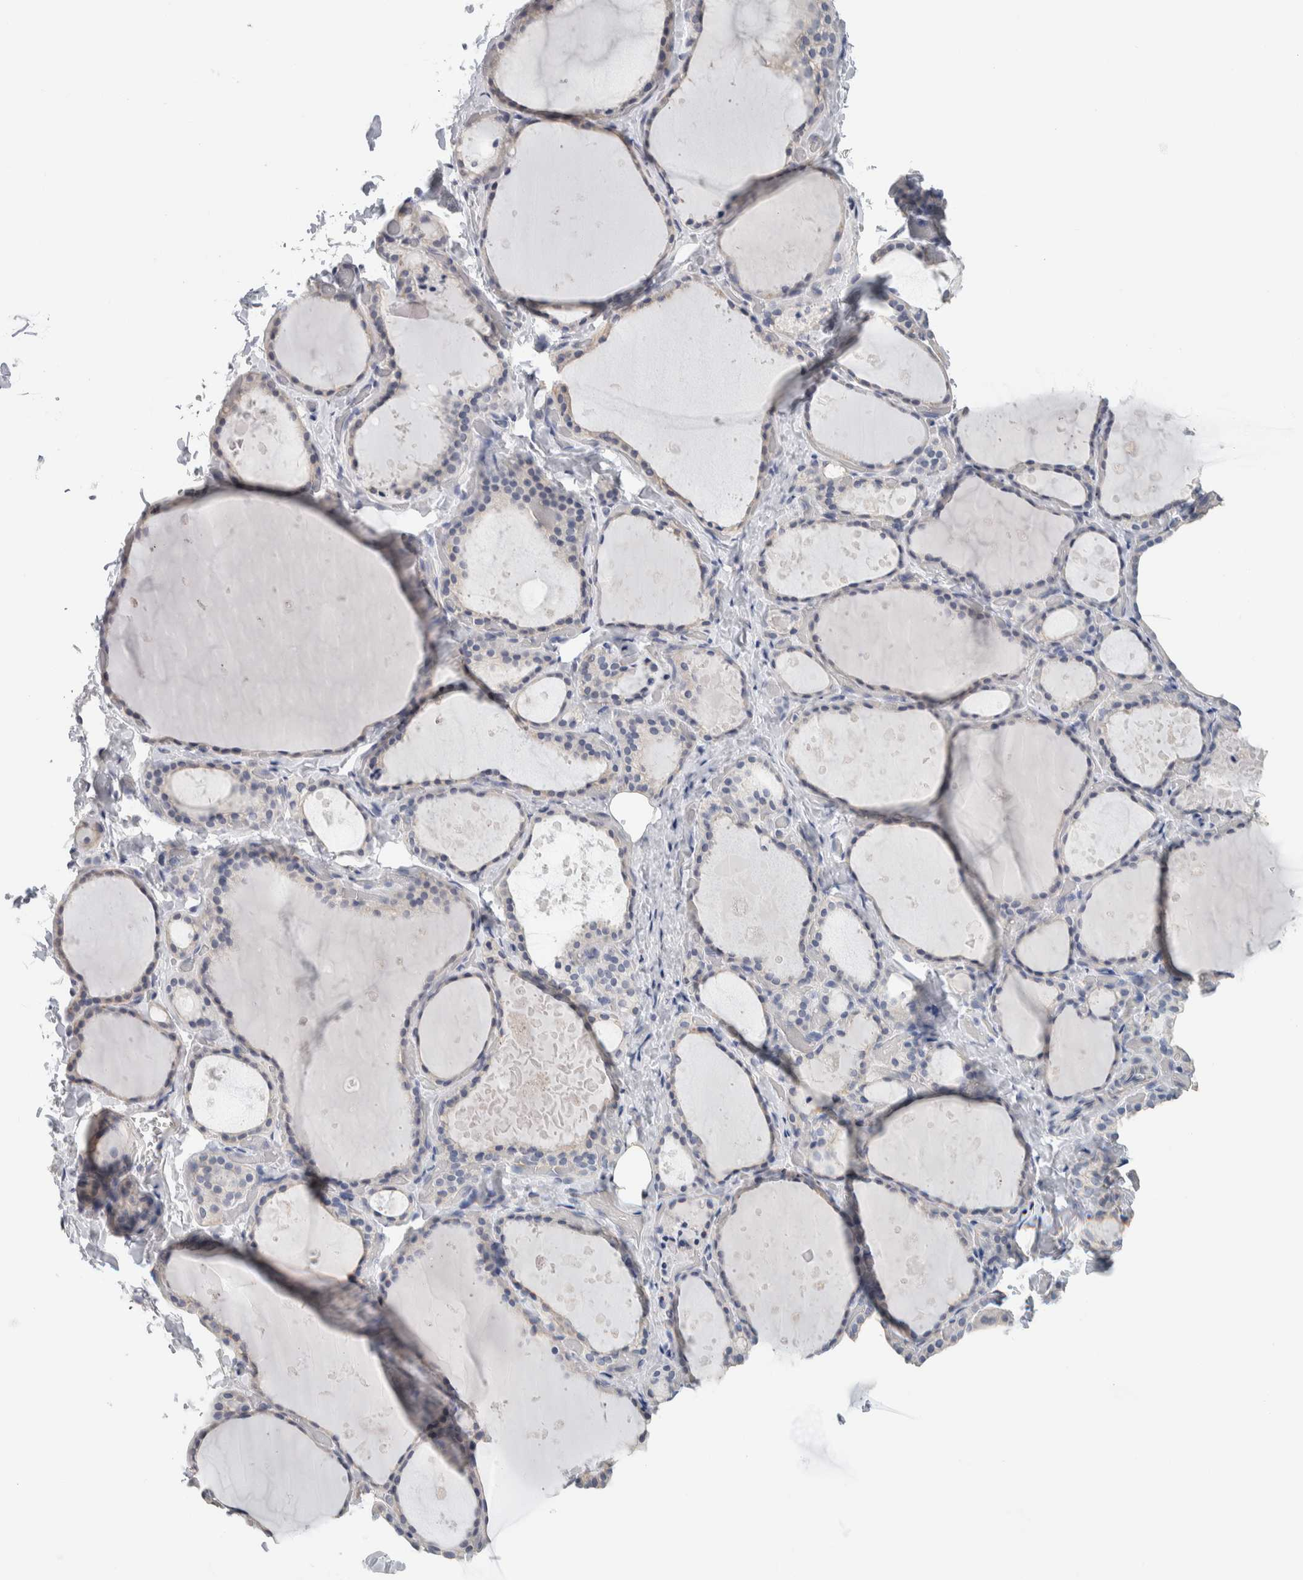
{"staining": {"intensity": "negative", "quantity": "none", "location": "none"}, "tissue": "thyroid gland", "cell_type": "Glandular cells", "image_type": "normal", "snomed": [{"axis": "morphology", "description": "Normal tissue, NOS"}, {"axis": "topography", "description": "Thyroid gland"}], "caption": "Glandular cells show no significant protein positivity in normal thyroid gland.", "gene": "NEFM", "patient": {"sex": "female", "age": 44}}